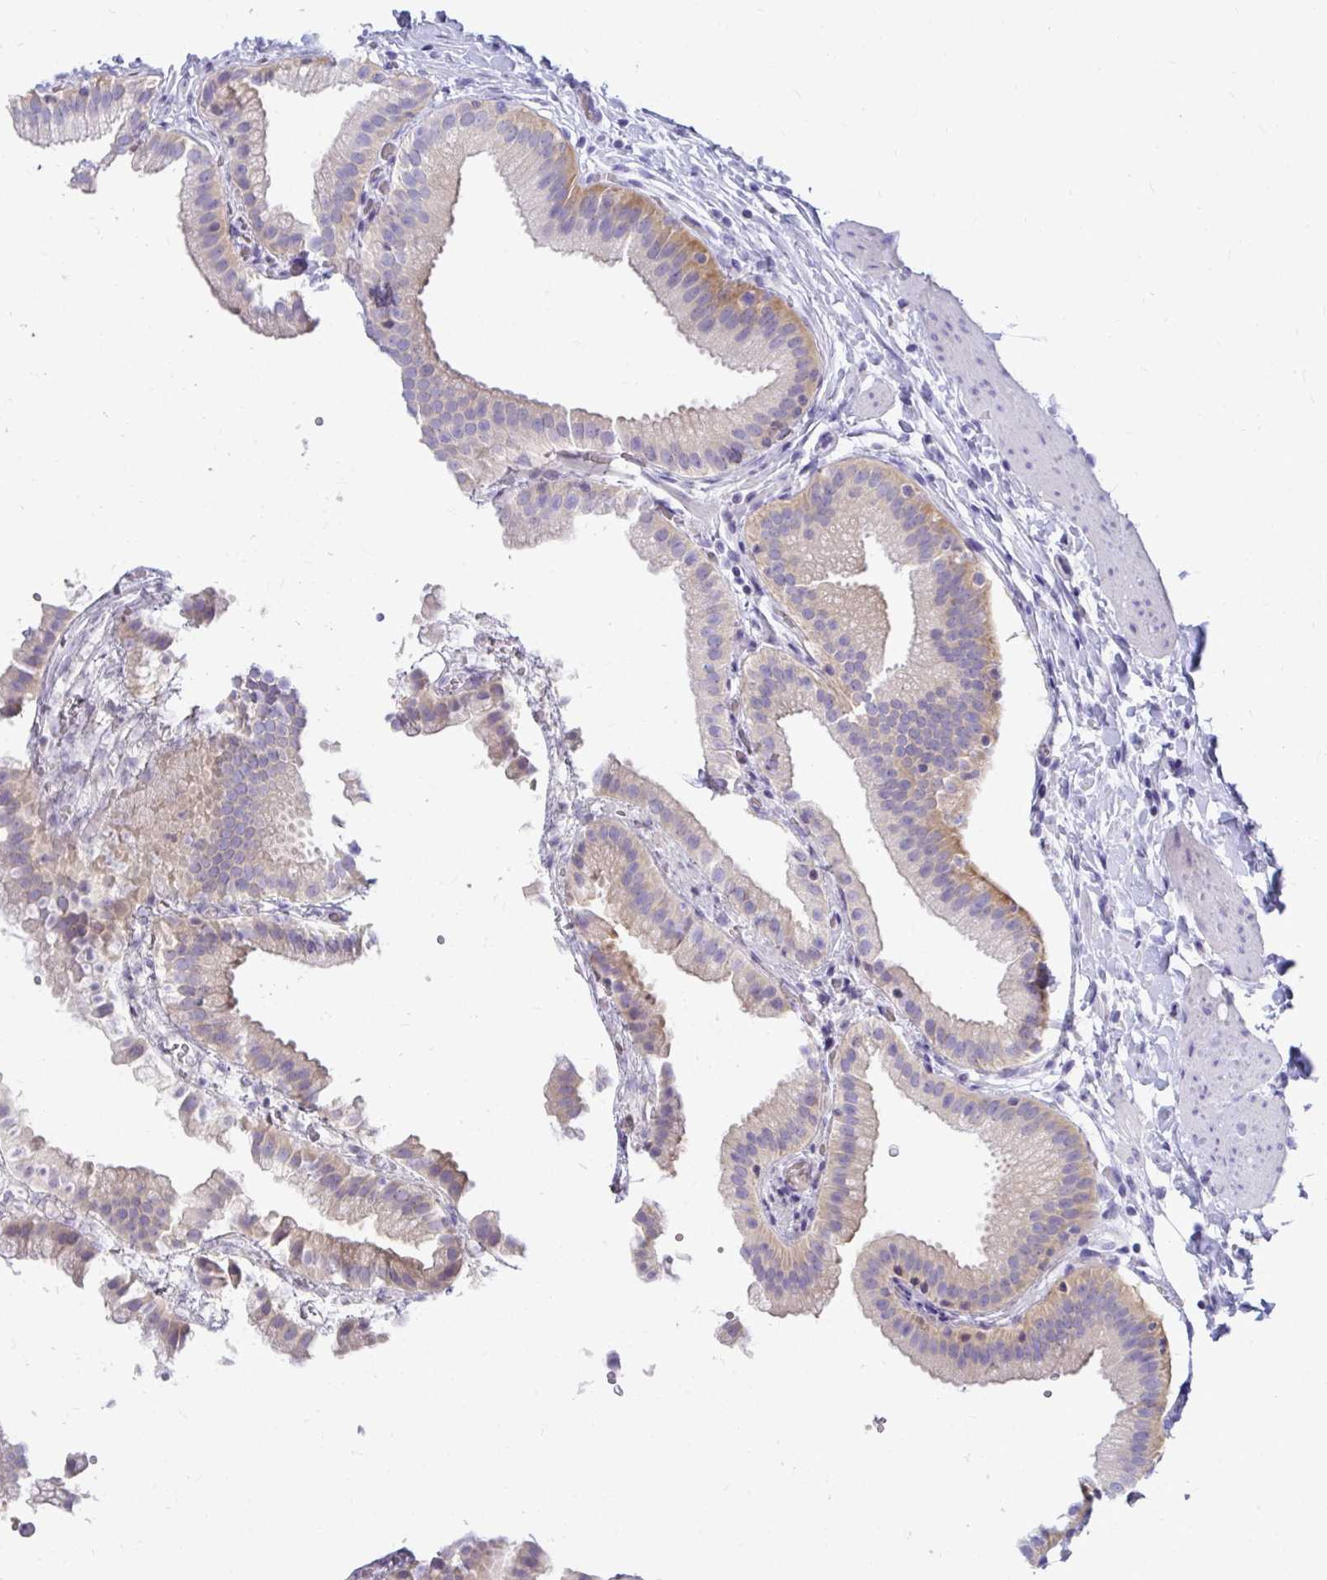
{"staining": {"intensity": "weak", "quantity": "25%-75%", "location": "cytoplasmic/membranous"}, "tissue": "gallbladder", "cell_type": "Glandular cells", "image_type": "normal", "snomed": [{"axis": "morphology", "description": "Normal tissue, NOS"}, {"axis": "topography", "description": "Gallbladder"}], "caption": "Immunohistochemistry (IHC) histopathology image of unremarkable gallbladder: human gallbladder stained using immunohistochemistry (IHC) shows low levels of weak protein expression localized specifically in the cytoplasmic/membranous of glandular cells, appearing as a cytoplasmic/membranous brown color.", "gene": "C19orf81", "patient": {"sex": "female", "age": 63}}